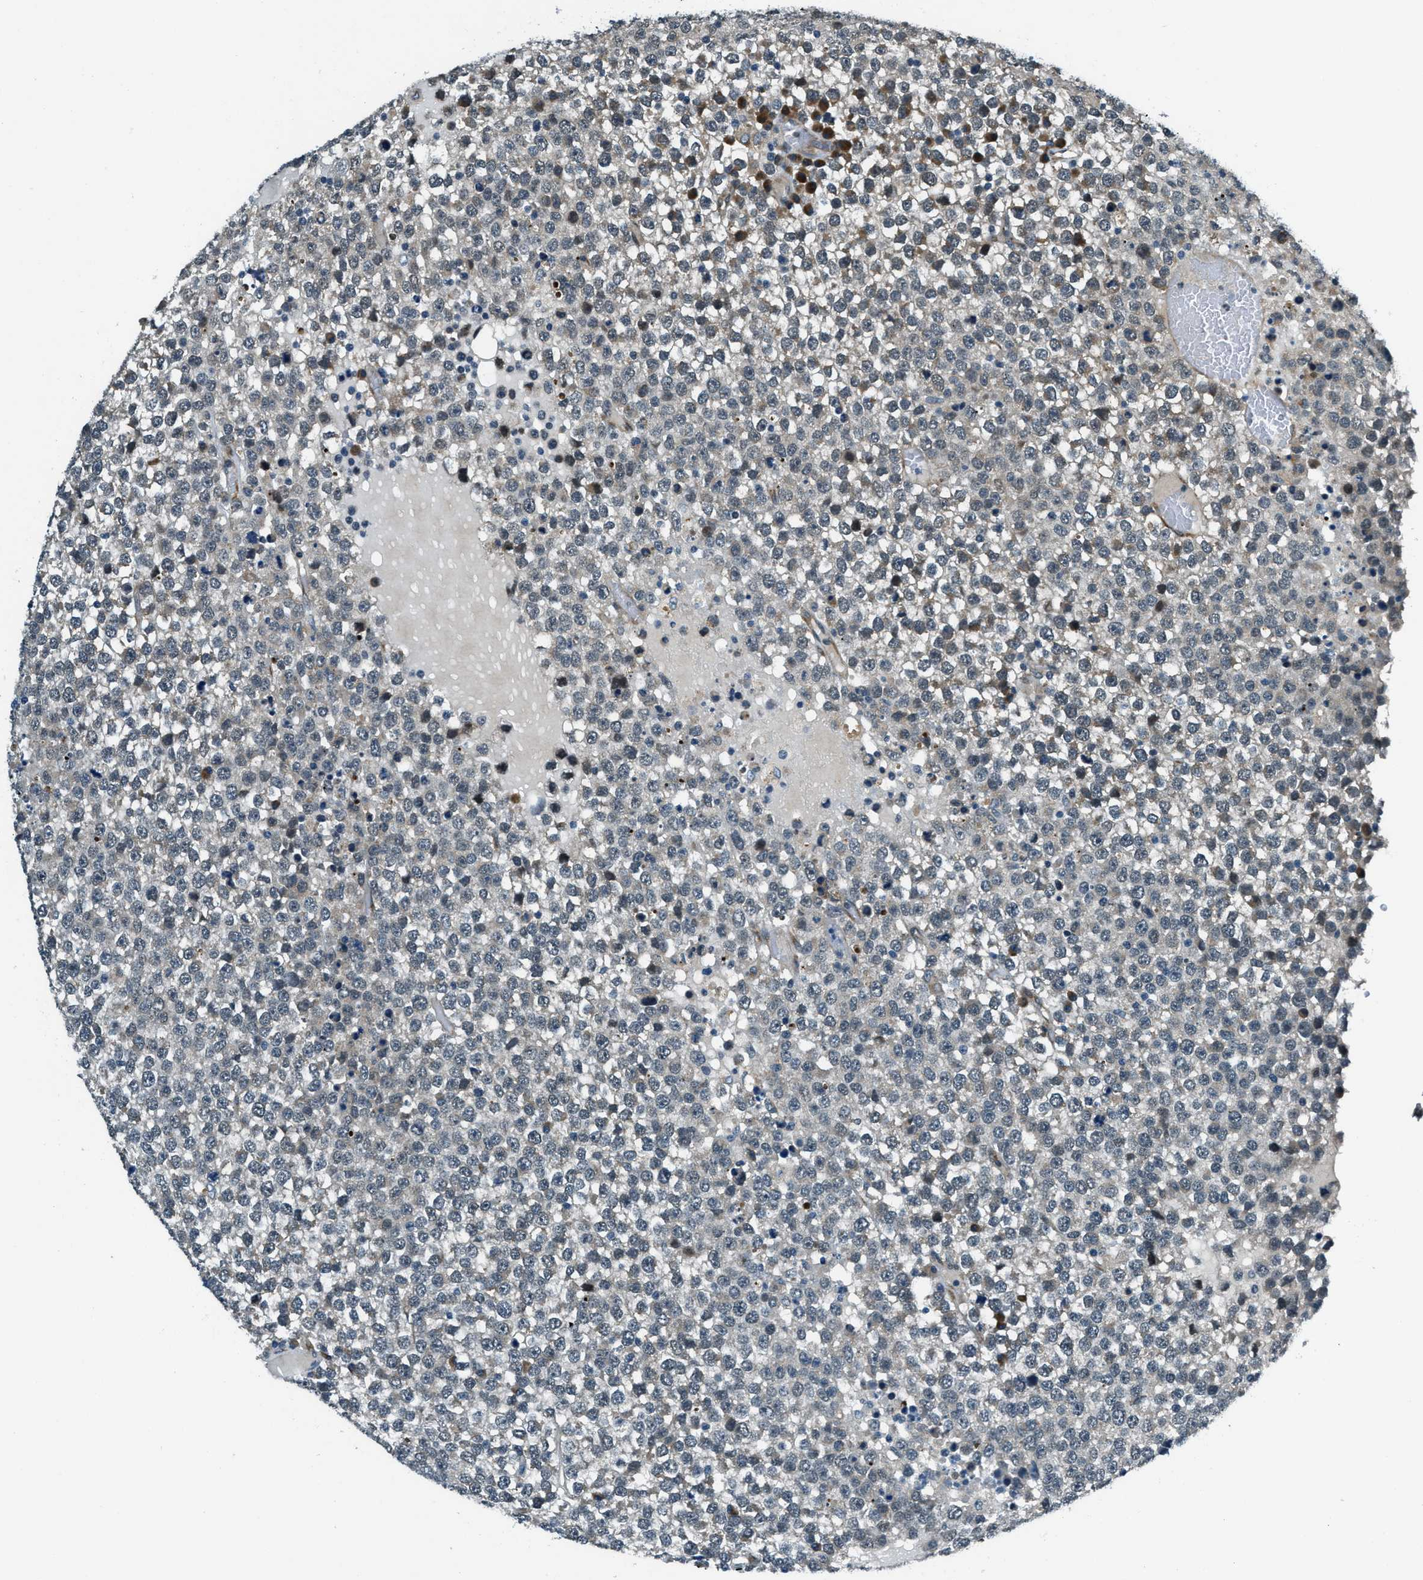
{"staining": {"intensity": "negative", "quantity": "none", "location": "none"}, "tissue": "testis cancer", "cell_type": "Tumor cells", "image_type": "cancer", "snomed": [{"axis": "morphology", "description": "Seminoma, NOS"}, {"axis": "topography", "description": "Testis"}], "caption": "There is no significant expression in tumor cells of testis seminoma. (Brightfield microscopy of DAB immunohistochemistry at high magnification).", "gene": "GINM1", "patient": {"sex": "male", "age": 65}}